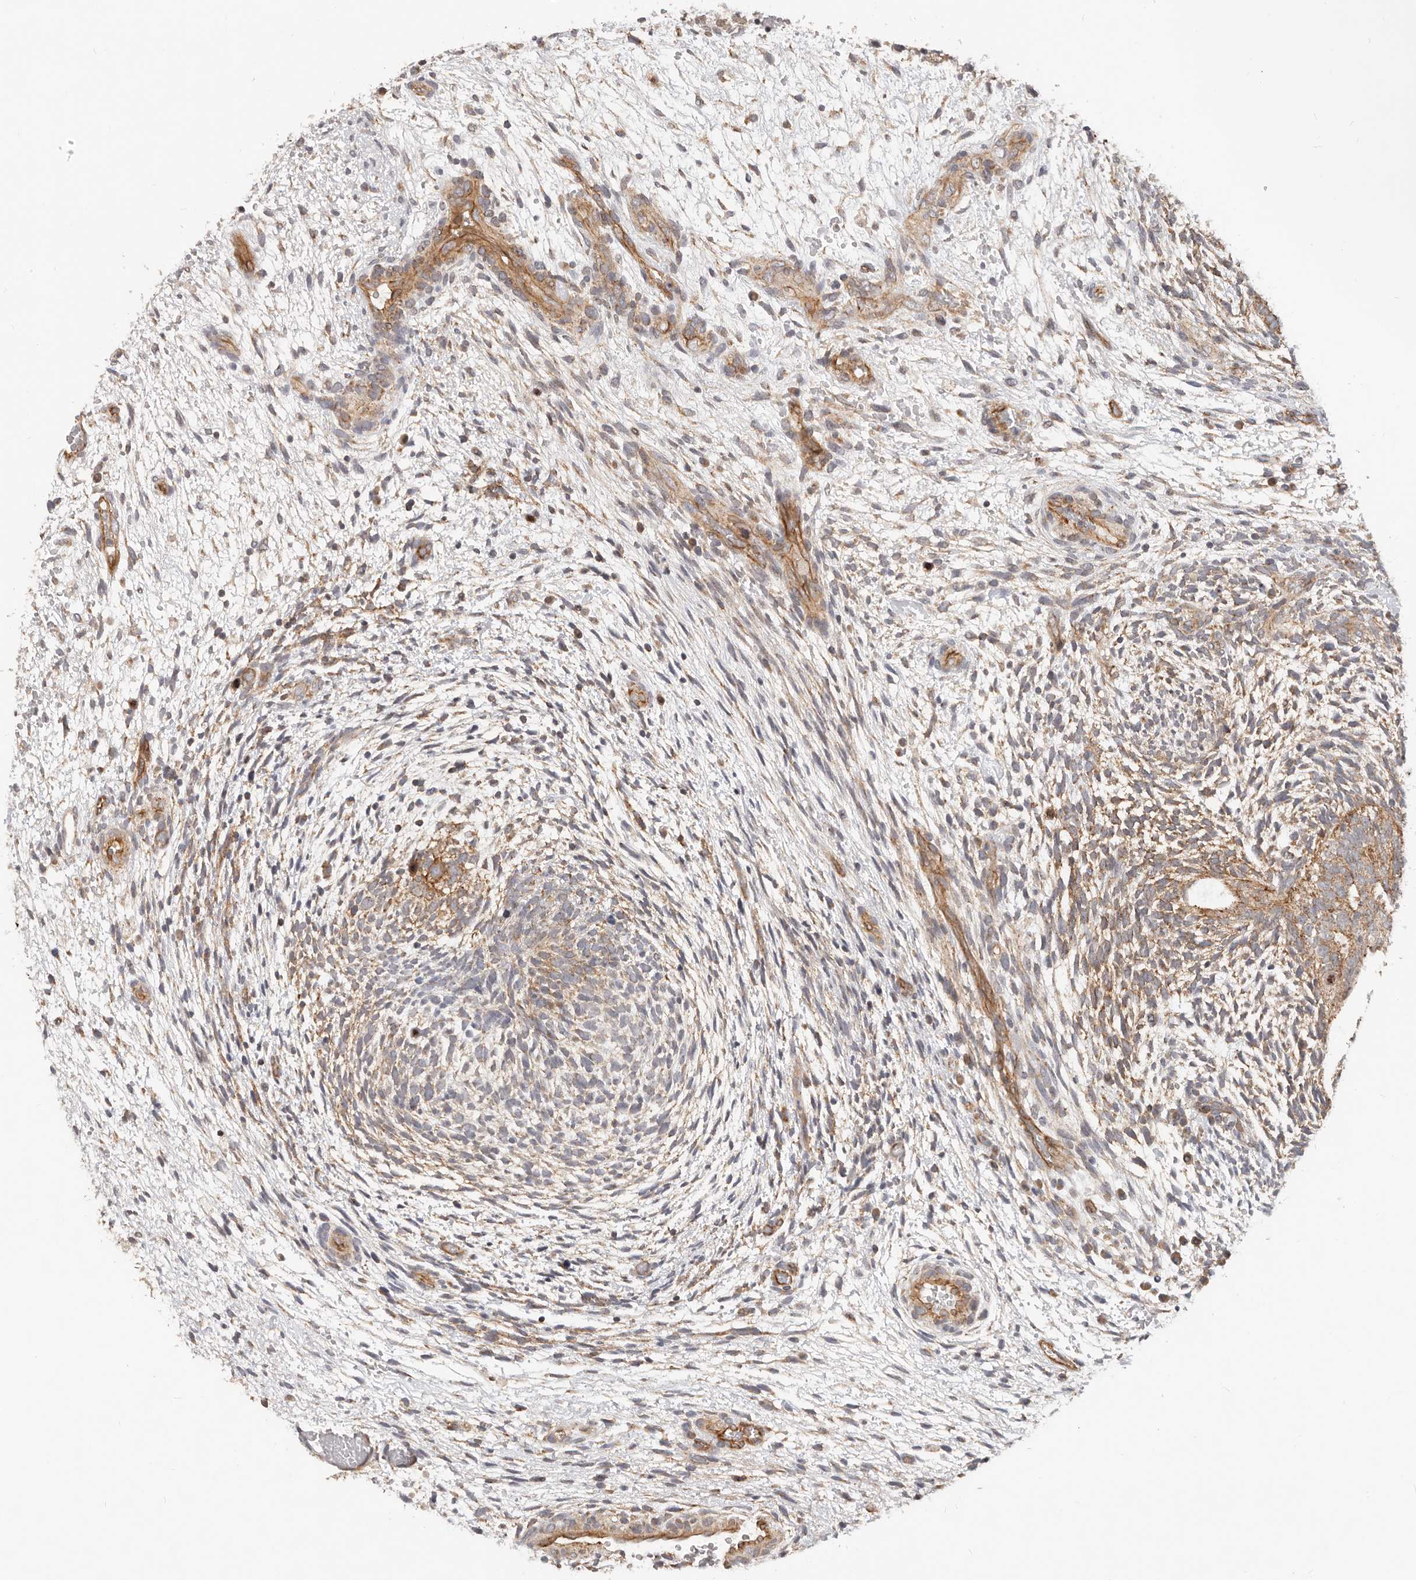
{"staining": {"intensity": "moderate", "quantity": ">75%", "location": "cytoplasmic/membranous"}, "tissue": "testis cancer", "cell_type": "Tumor cells", "image_type": "cancer", "snomed": [{"axis": "morphology", "description": "Carcinoma, Embryonal, NOS"}, {"axis": "topography", "description": "Testis"}], "caption": "The micrograph reveals staining of testis cancer (embryonal carcinoma), revealing moderate cytoplasmic/membranous protein positivity (brown color) within tumor cells.", "gene": "USP49", "patient": {"sex": "male", "age": 37}}